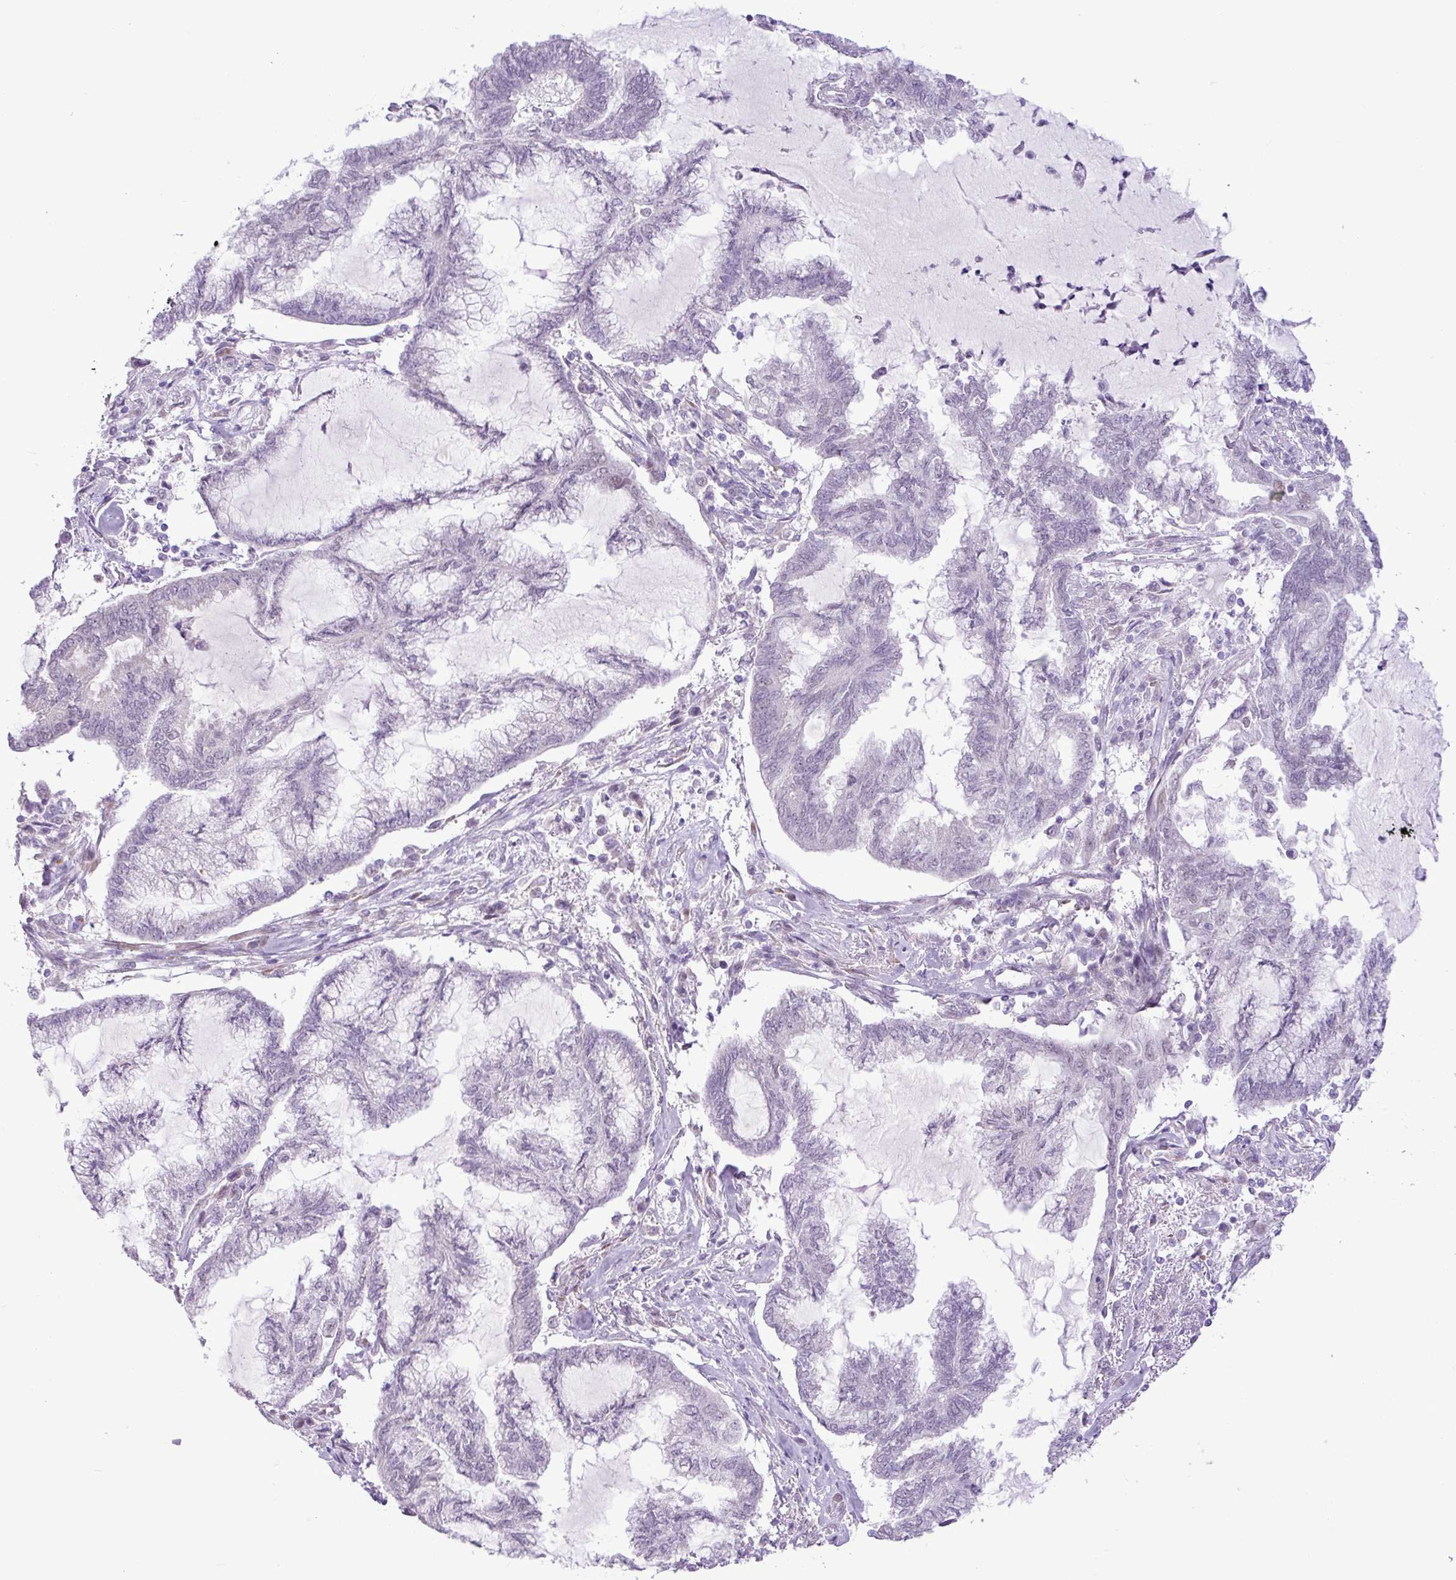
{"staining": {"intensity": "negative", "quantity": "none", "location": "none"}, "tissue": "endometrial cancer", "cell_type": "Tumor cells", "image_type": "cancer", "snomed": [{"axis": "morphology", "description": "Adenocarcinoma, NOS"}, {"axis": "topography", "description": "Endometrium"}], "caption": "Immunohistochemical staining of endometrial cancer exhibits no significant expression in tumor cells.", "gene": "ELOA2", "patient": {"sex": "female", "age": 86}}